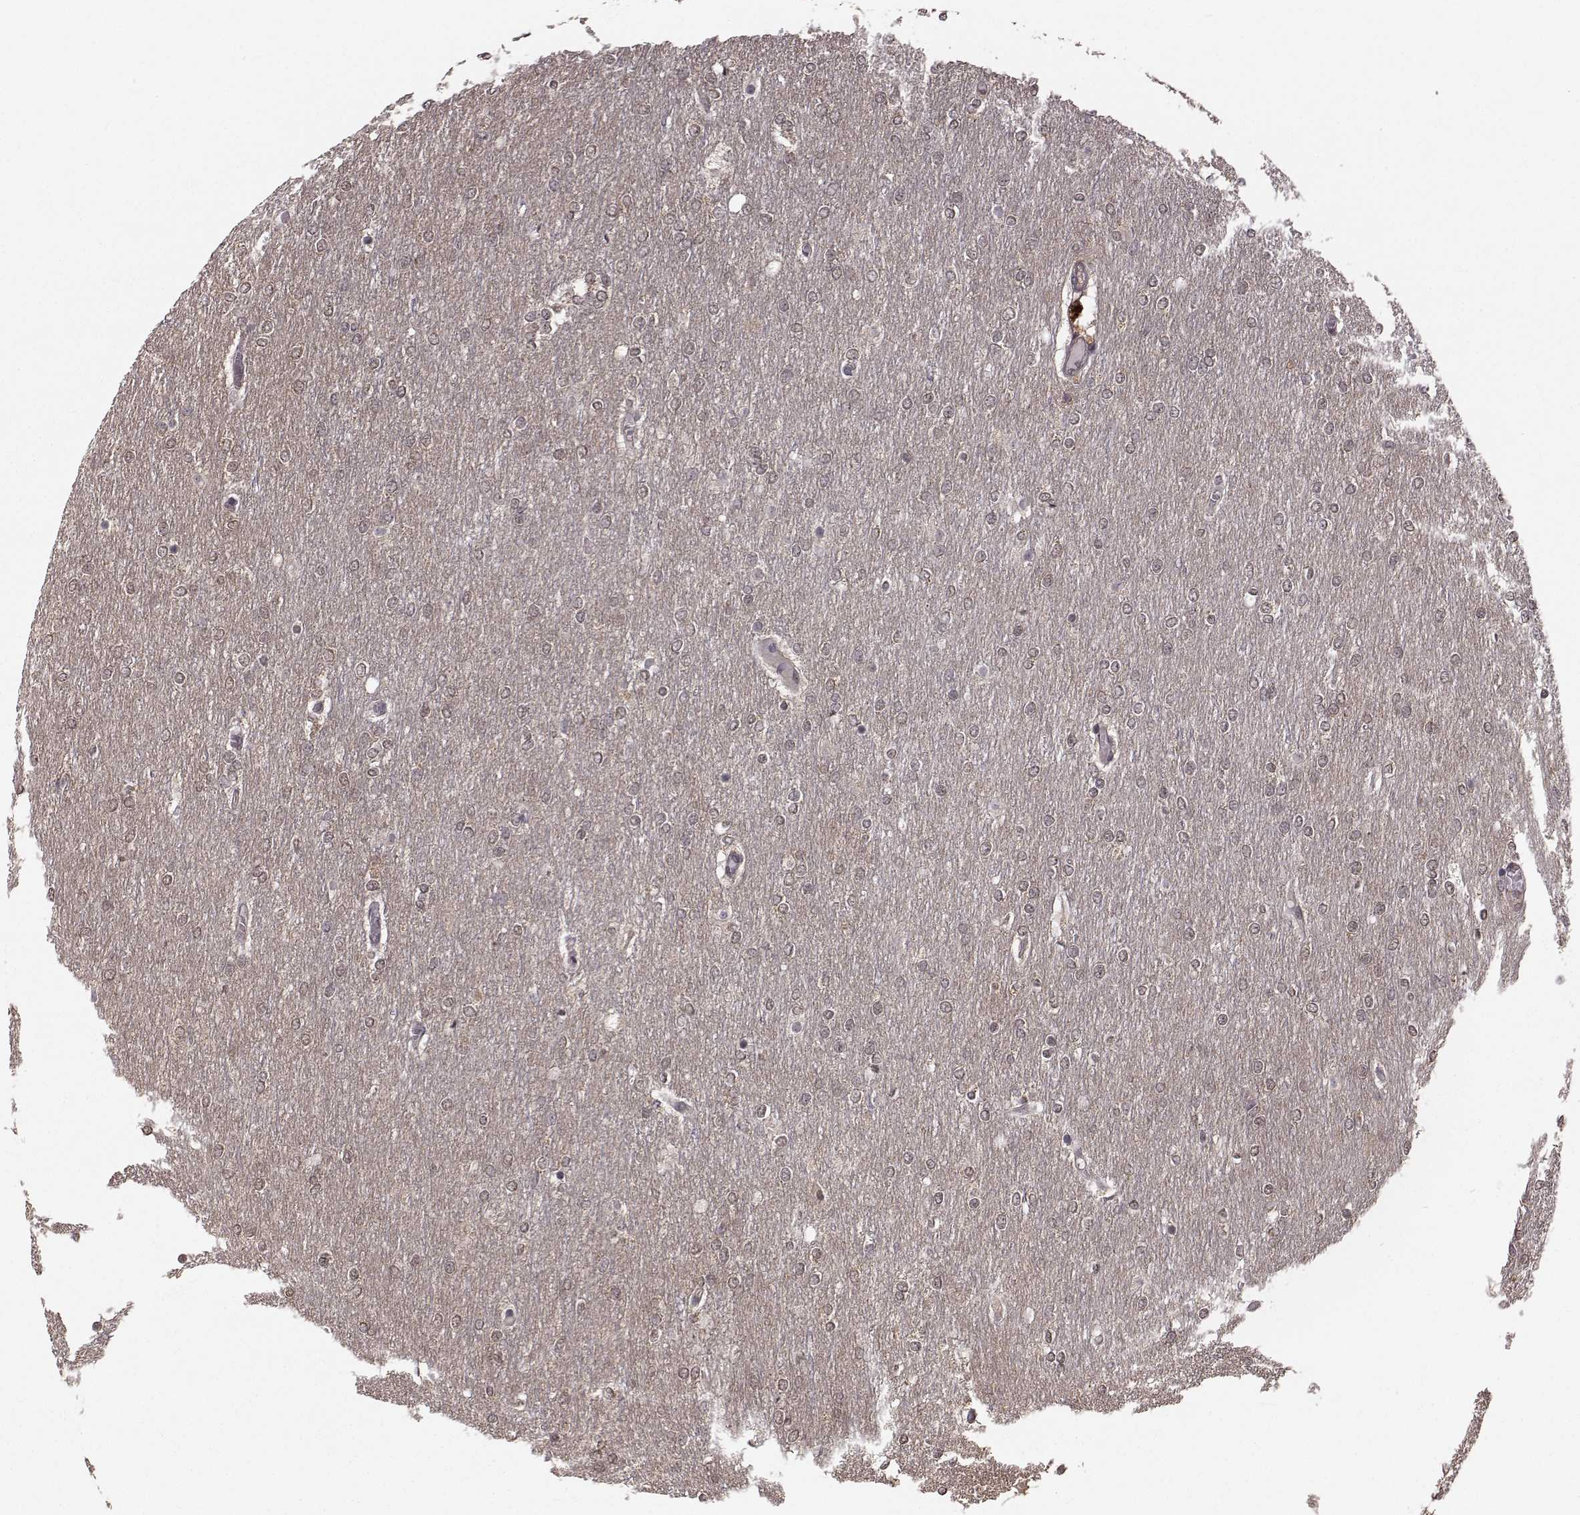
{"staining": {"intensity": "negative", "quantity": "none", "location": "none"}, "tissue": "glioma", "cell_type": "Tumor cells", "image_type": "cancer", "snomed": [{"axis": "morphology", "description": "Glioma, malignant, High grade"}, {"axis": "topography", "description": "Brain"}], "caption": "Image shows no significant protein staining in tumor cells of high-grade glioma (malignant). (Stains: DAB (3,3'-diaminobenzidine) immunohistochemistry with hematoxylin counter stain, Microscopy: brightfield microscopy at high magnification).", "gene": "PLEKHG3", "patient": {"sex": "female", "age": 61}}